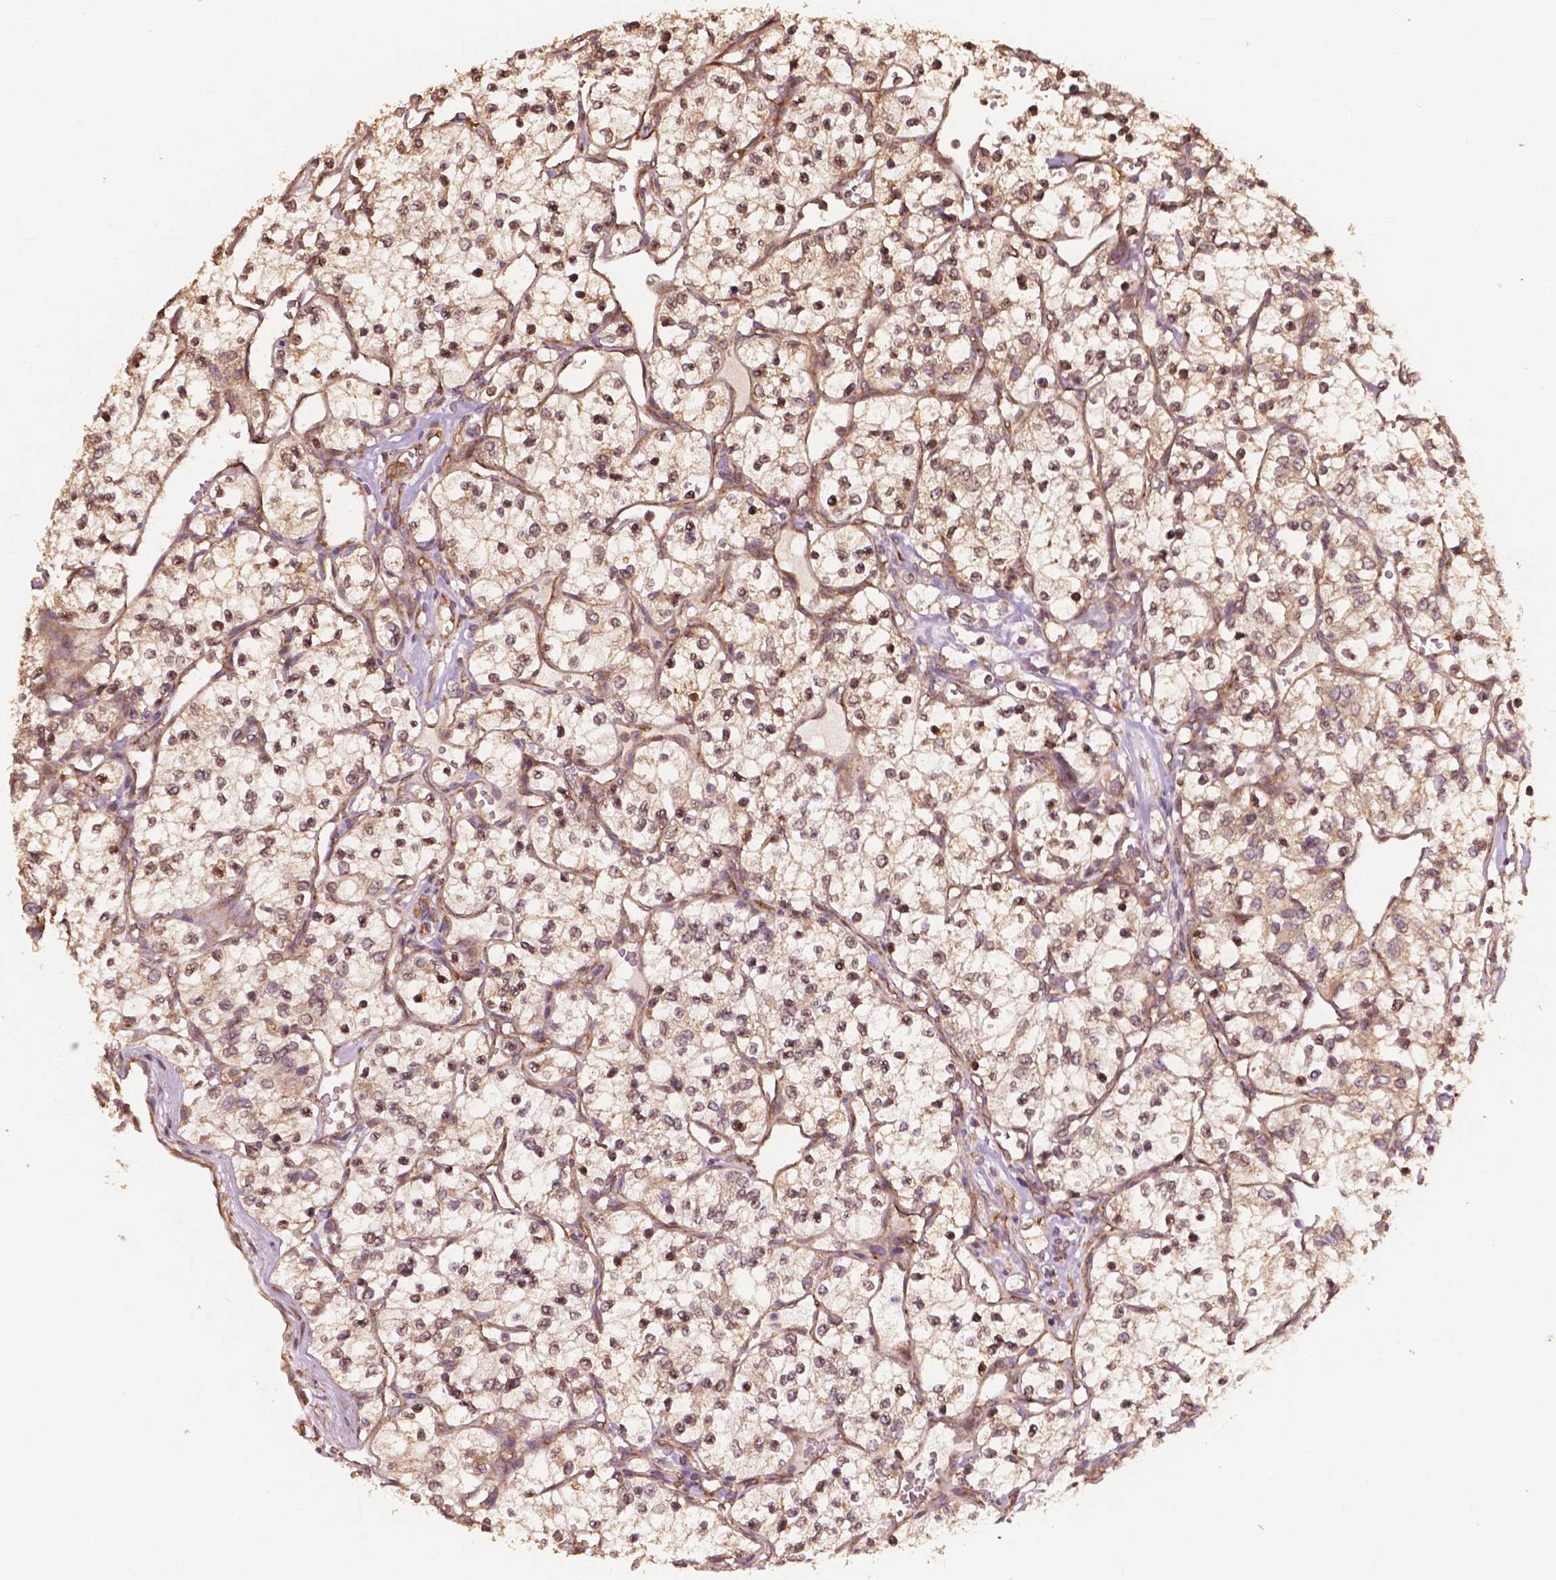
{"staining": {"intensity": "weak", "quantity": ">75%", "location": "cytoplasmic/membranous,nuclear"}, "tissue": "renal cancer", "cell_type": "Tumor cells", "image_type": "cancer", "snomed": [{"axis": "morphology", "description": "Adenocarcinoma, NOS"}, {"axis": "topography", "description": "Kidney"}], "caption": "DAB (3,3'-diaminobenzidine) immunohistochemical staining of human renal cancer (adenocarcinoma) displays weak cytoplasmic/membranous and nuclear protein staining in about >75% of tumor cells. (brown staining indicates protein expression, while blue staining denotes nuclei).", "gene": "G3BP1", "patient": {"sex": "female", "age": 69}}